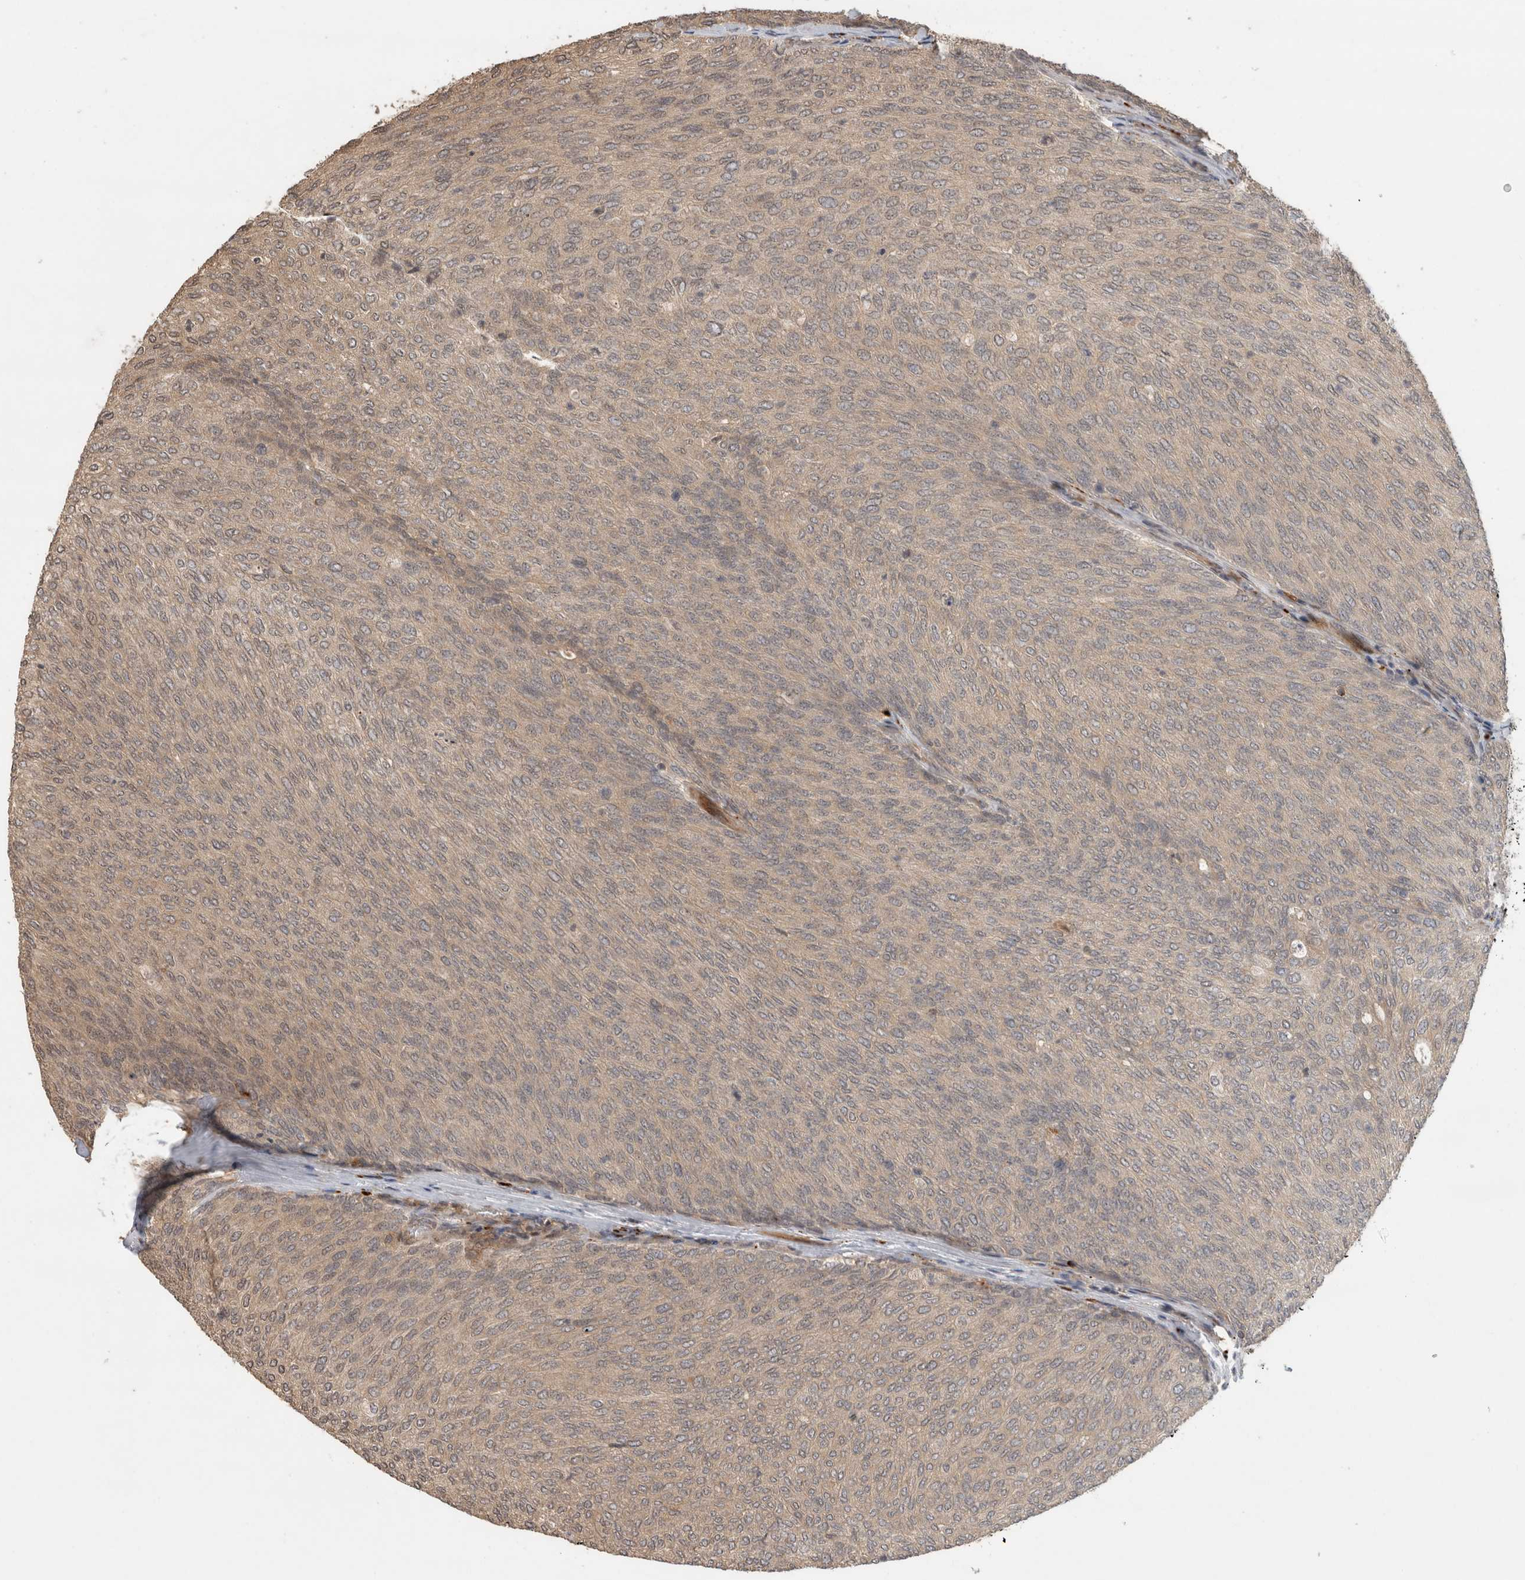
{"staining": {"intensity": "moderate", "quantity": "25%-75%", "location": "cytoplasmic/membranous"}, "tissue": "urothelial cancer", "cell_type": "Tumor cells", "image_type": "cancer", "snomed": [{"axis": "morphology", "description": "Urothelial carcinoma, Low grade"}, {"axis": "topography", "description": "Urinary bladder"}], "caption": "Protein expression analysis of urothelial carcinoma (low-grade) displays moderate cytoplasmic/membranous staining in about 25%-75% of tumor cells.", "gene": "PITPNC1", "patient": {"sex": "female", "age": 79}}